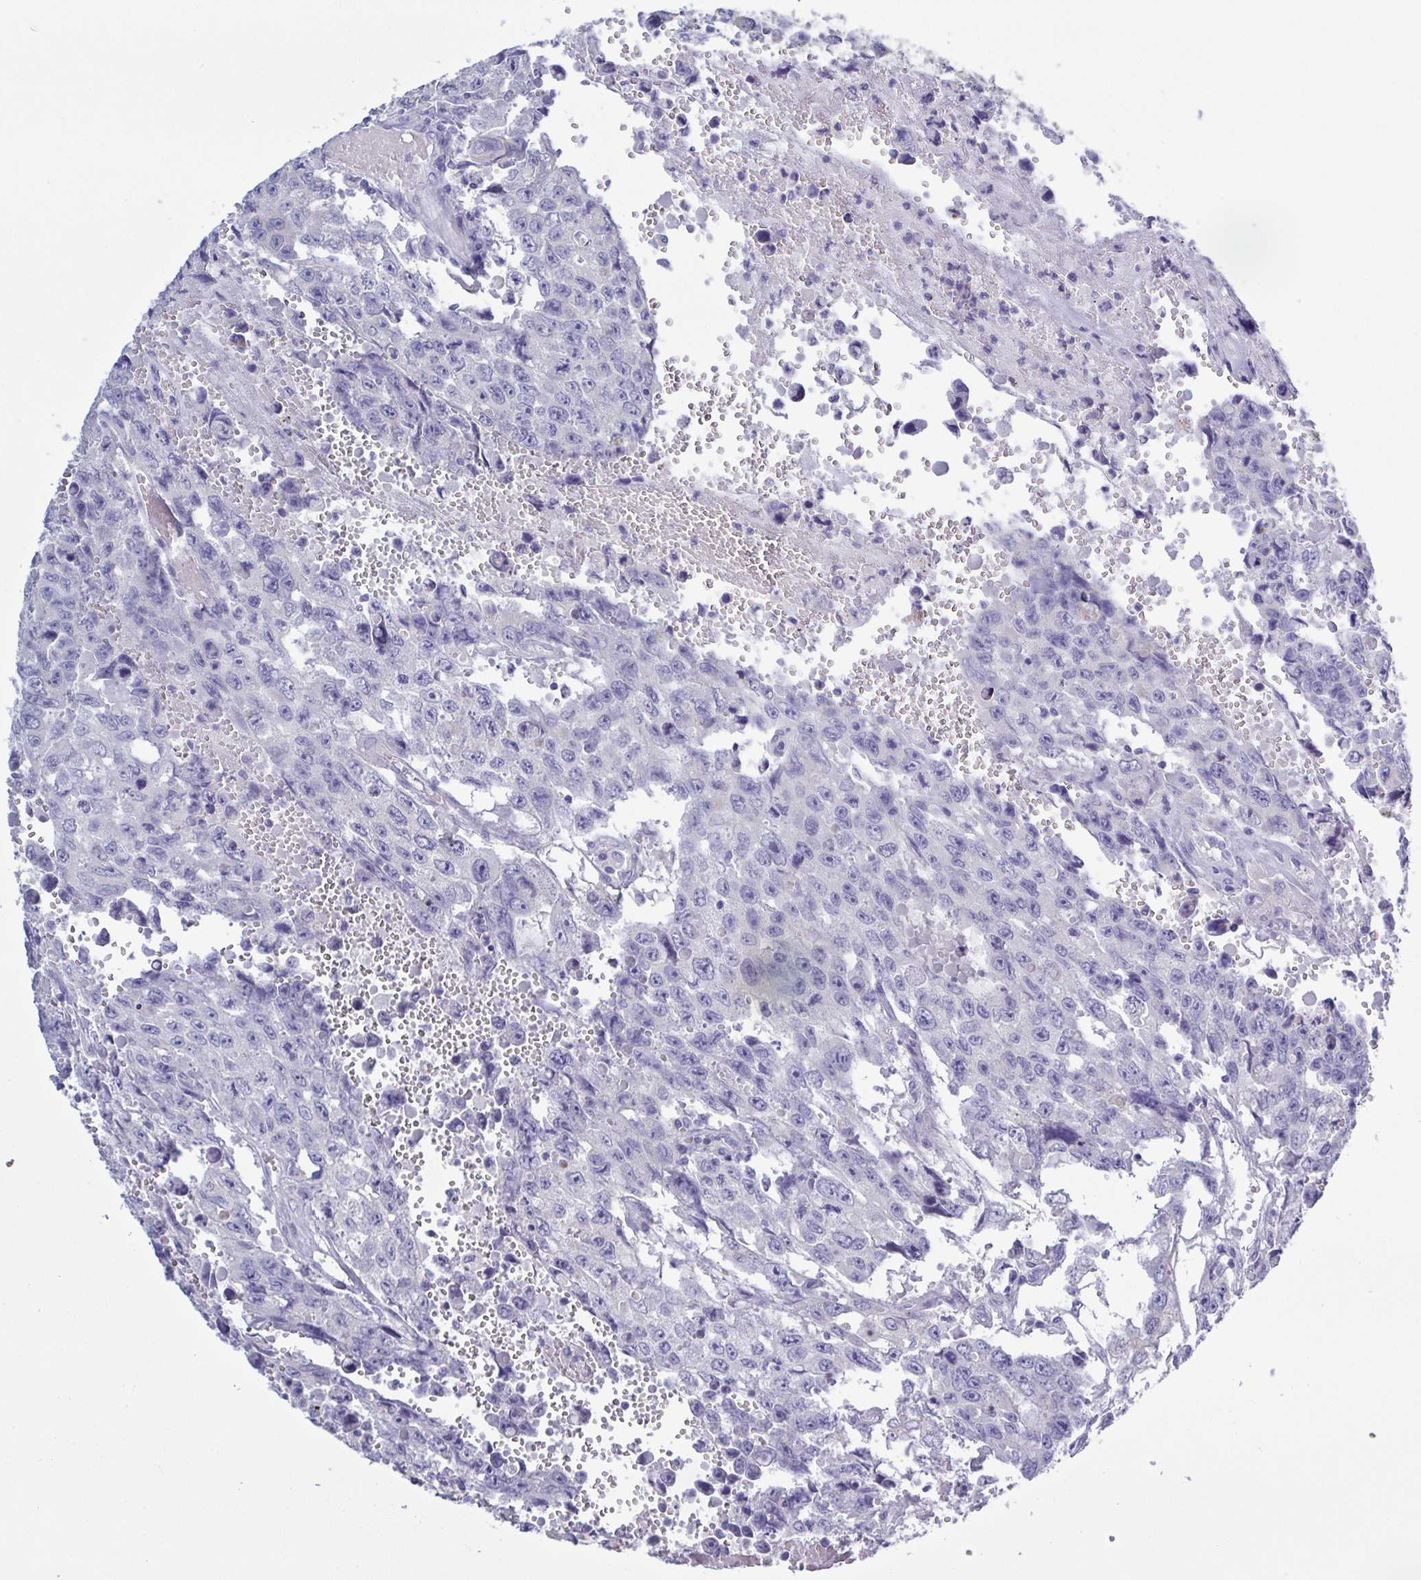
{"staining": {"intensity": "negative", "quantity": "none", "location": "none"}, "tissue": "testis cancer", "cell_type": "Tumor cells", "image_type": "cancer", "snomed": [{"axis": "morphology", "description": "Seminoma, NOS"}, {"axis": "topography", "description": "Testis"}], "caption": "This is an immunohistochemistry (IHC) photomicrograph of testis seminoma. There is no expression in tumor cells.", "gene": "MED11", "patient": {"sex": "male", "age": 26}}